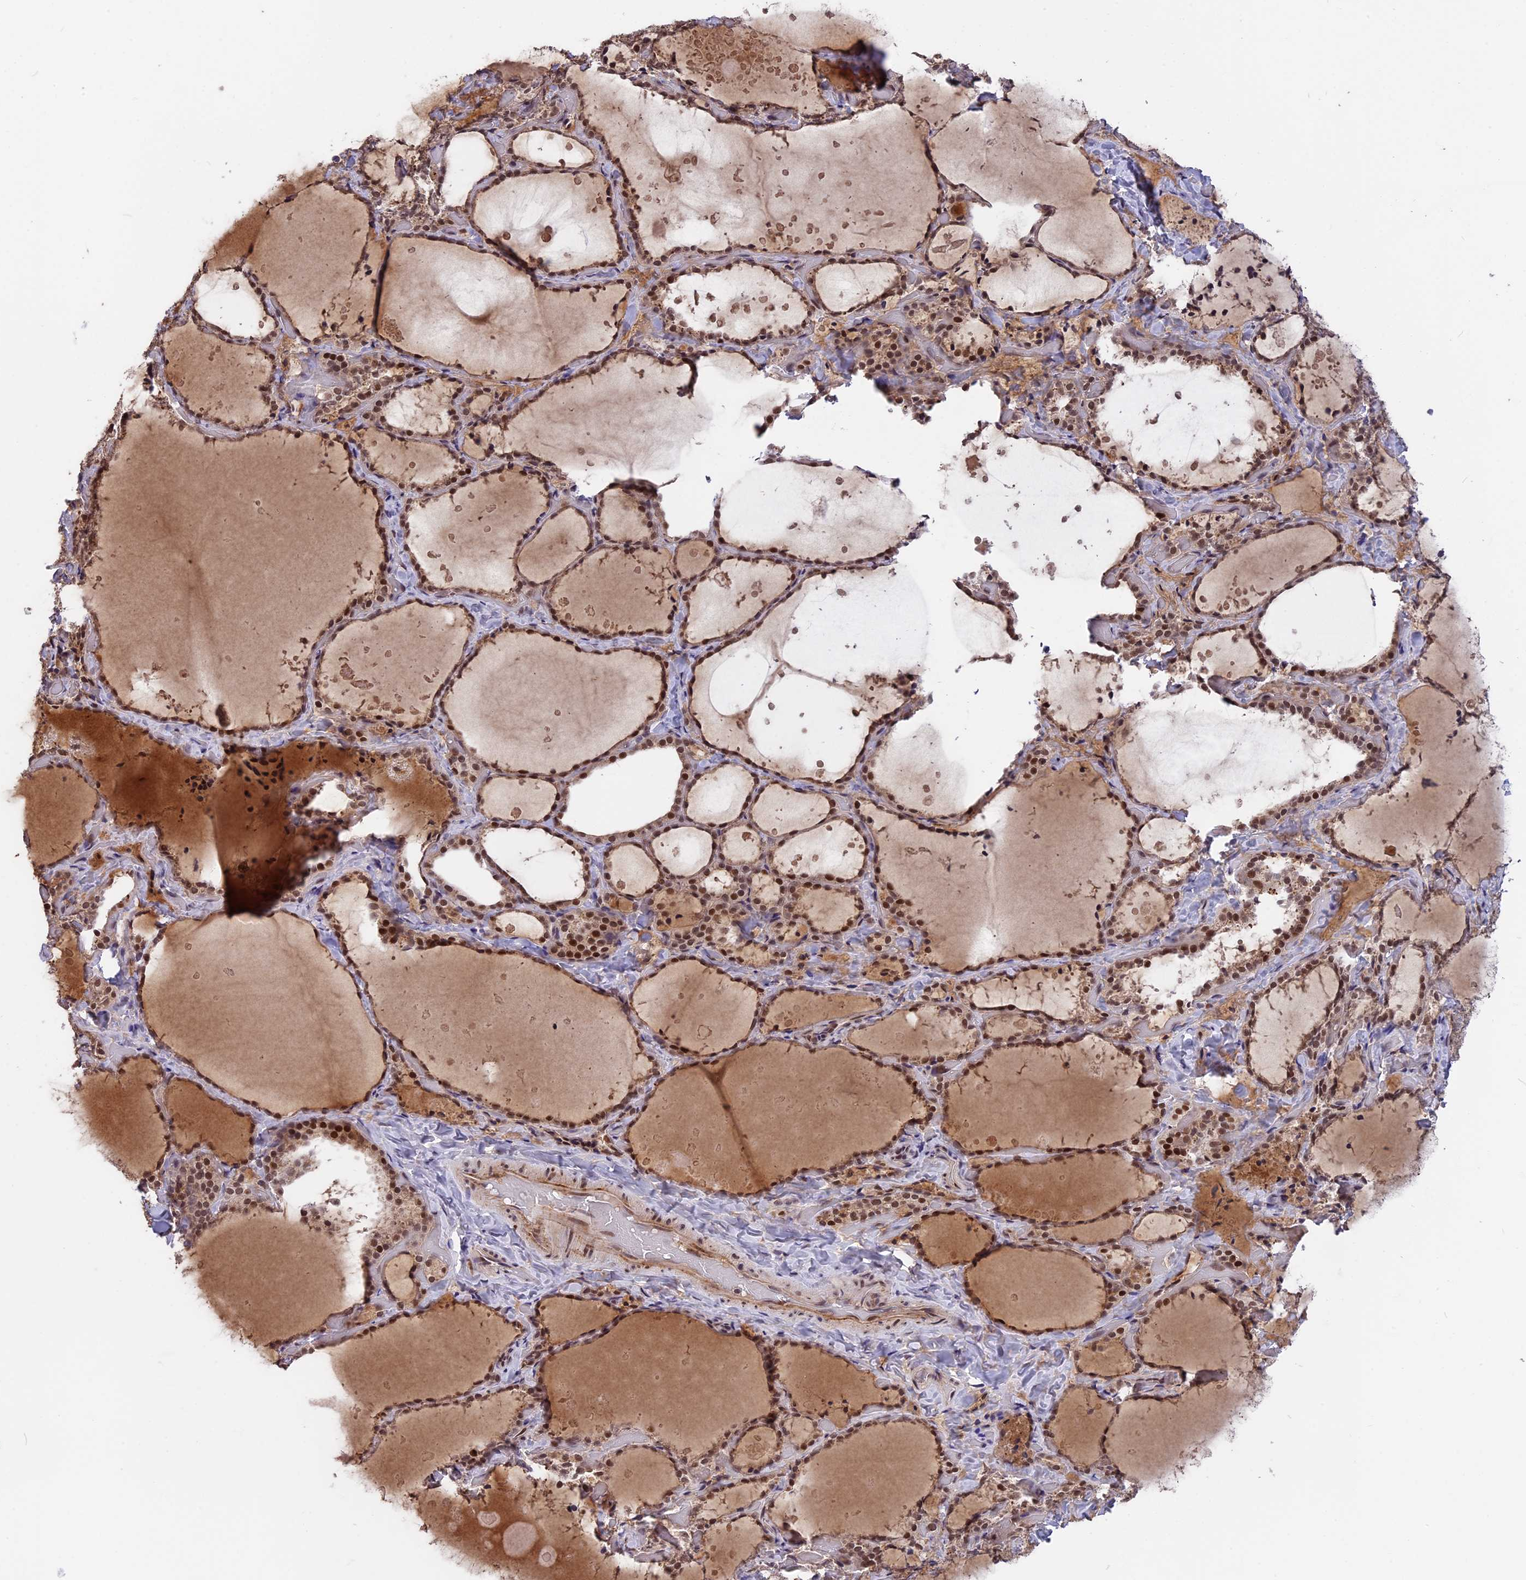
{"staining": {"intensity": "moderate", "quantity": ">75%", "location": "nuclear"}, "tissue": "thyroid gland", "cell_type": "Glandular cells", "image_type": "normal", "snomed": [{"axis": "morphology", "description": "Normal tissue, NOS"}, {"axis": "topography", "description": "Thyroid gland"}], "caption": "High-magnification brightfield microscopy of benign thyroid gland stained with DAB (brown) and counterstained with hematoxylin (blue). glandular cells exhibit moderate nuclear staining is identified in approximately>75% of cells.", "gene": "POLR2C", "patient": {"sex": "female", "age": 44}}